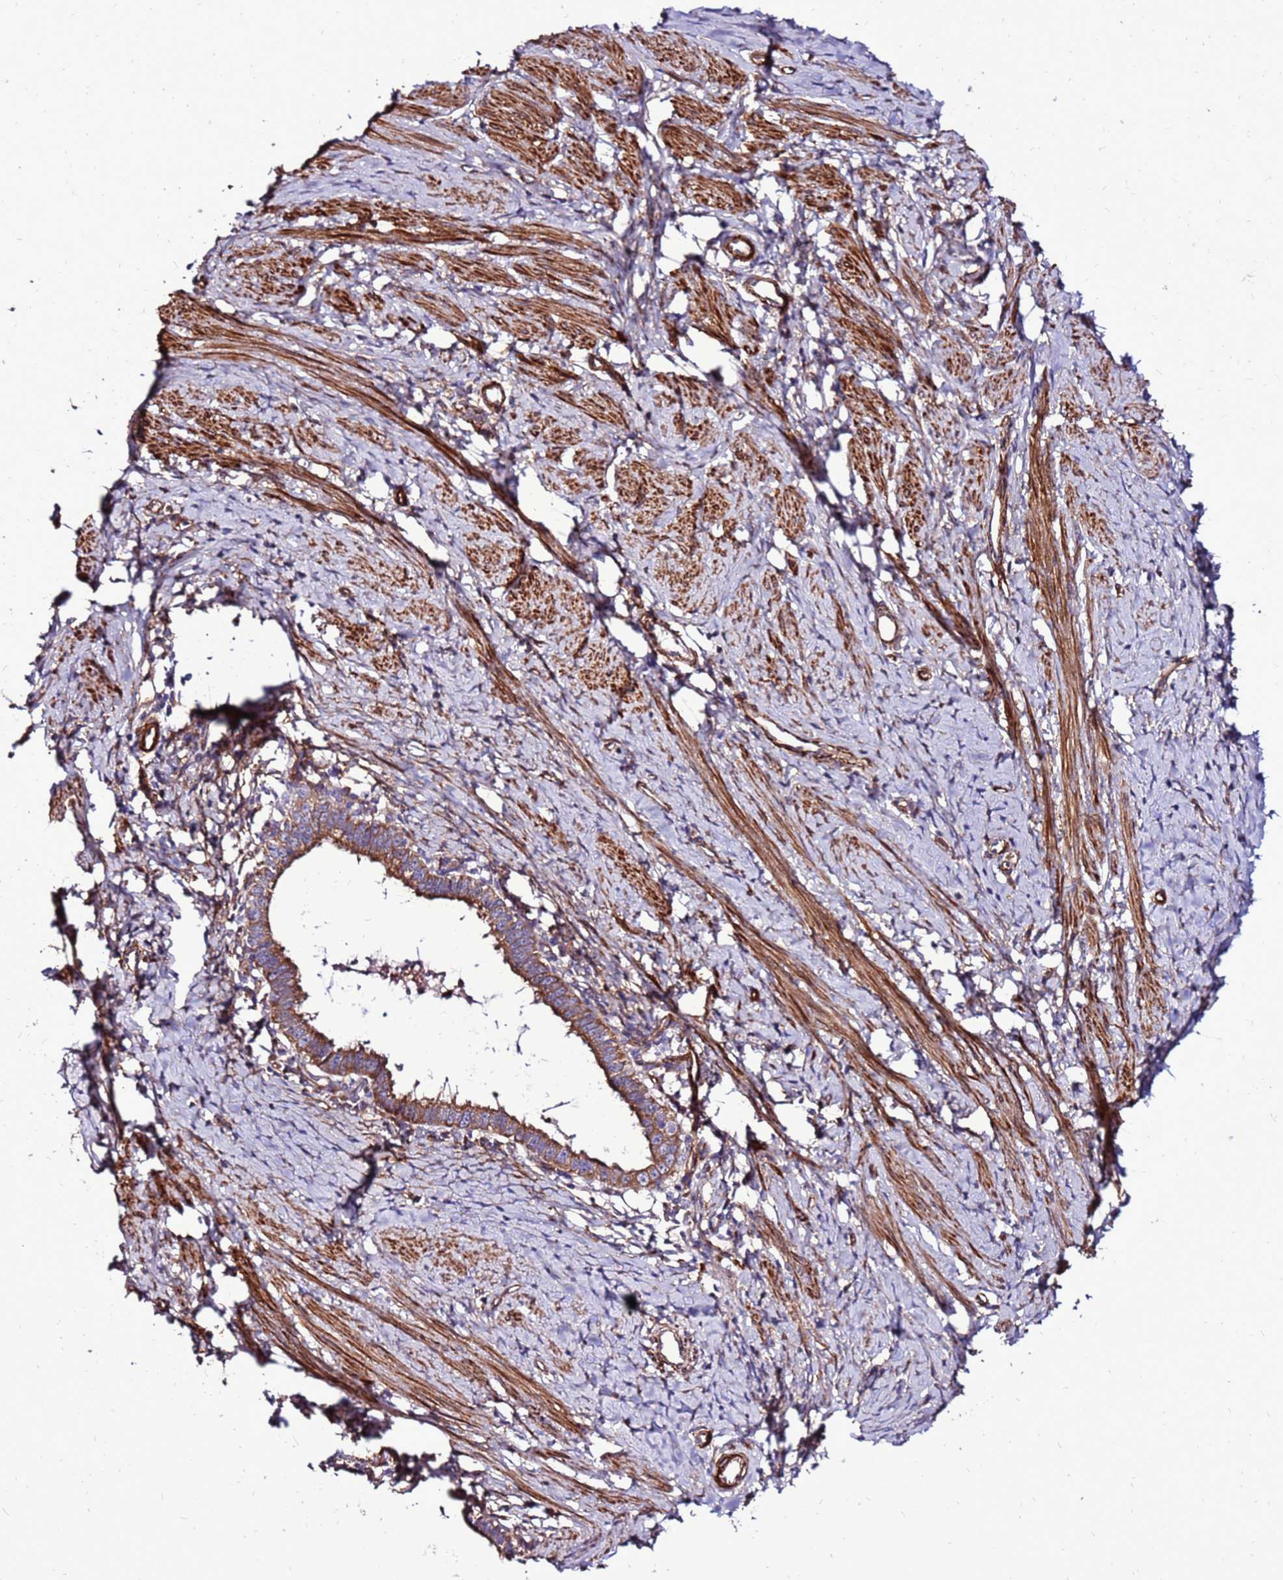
{"staining": {"intensity": "moderate", "quantity": ">75%", "location": "cytoplasmic/membranous"}, "tissue": "cervical cancer", "cell_type": "Tumor cells", "image_type": "cancer", "snomed": [{"axis": "morphology", "description": "Adenocarcinoma, NOS"}, {"axis": "topography", "description": "Cervix"}], "caption": "The photomicrograph reveals staining of cervical cancer (adenocarcinoma), revealing moderate cytoplasmic/membranous protein positivity (brown color) within tumor cells.", "gene": "EI24", "patient": {"sex": "female", "age": 36}}